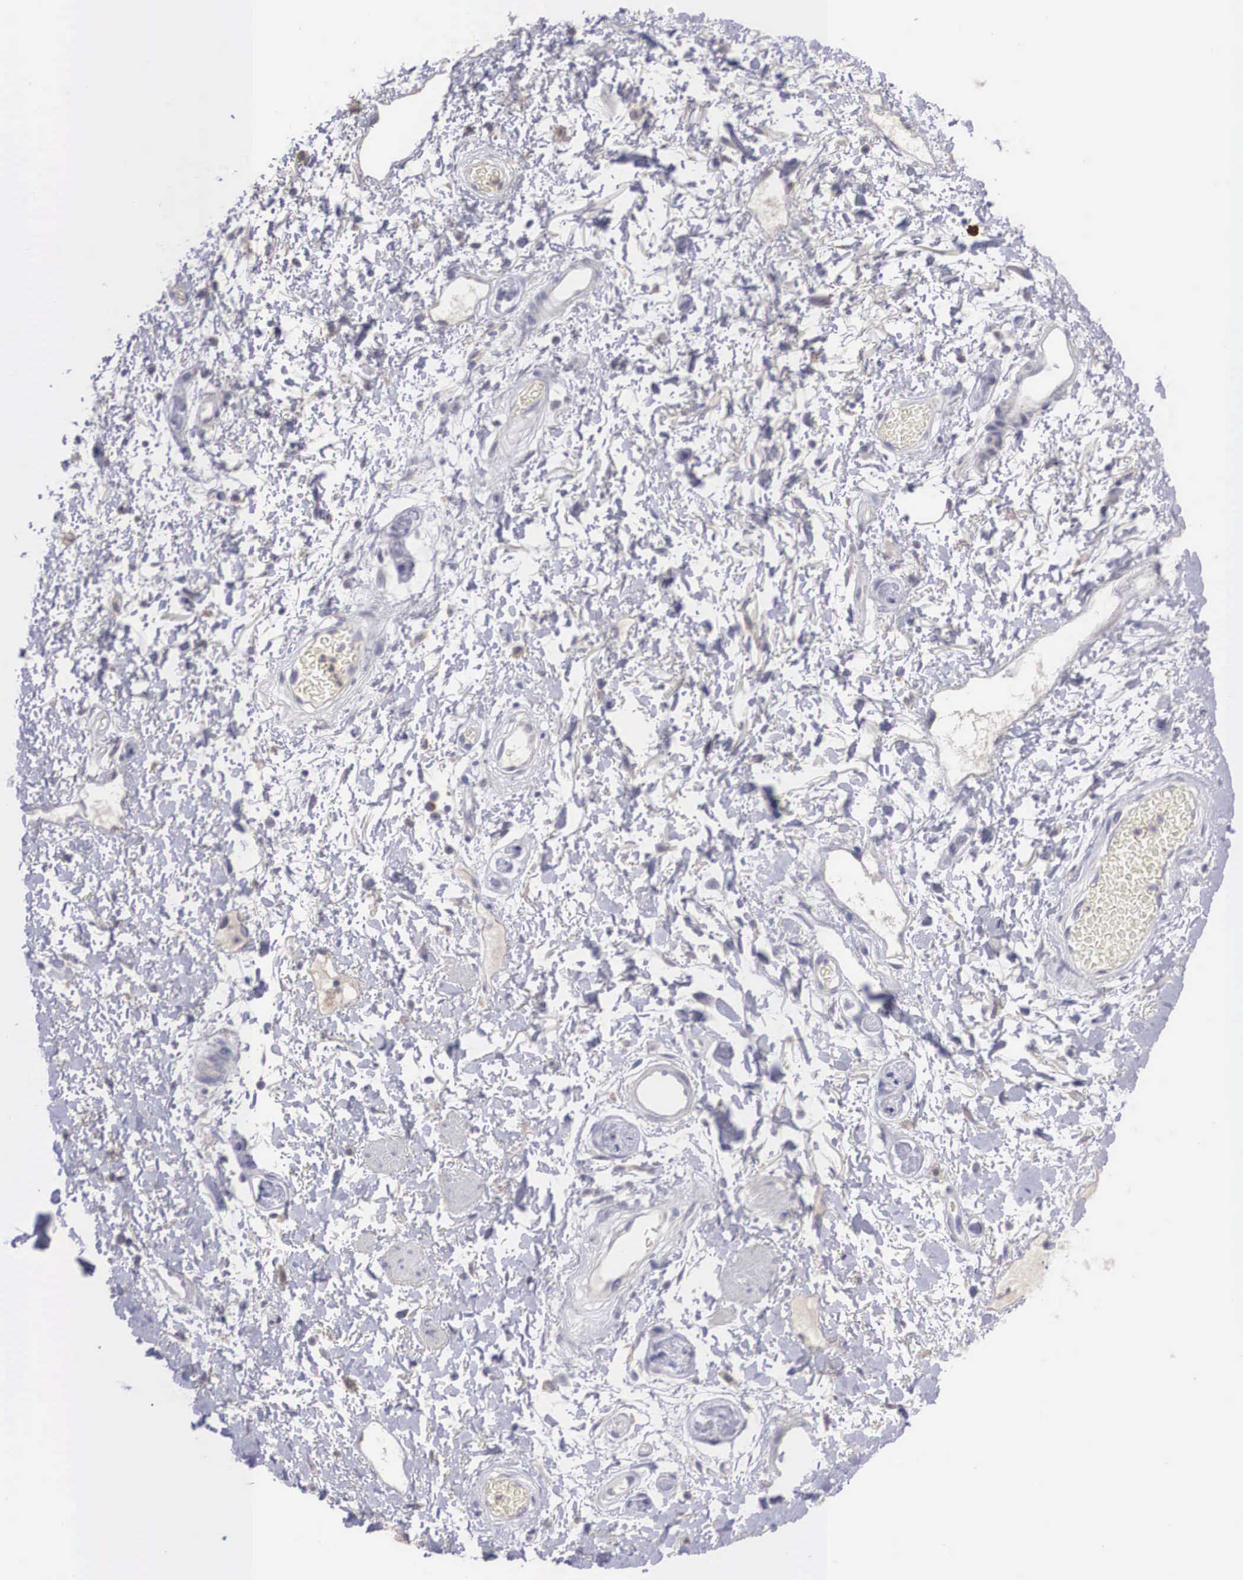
{"staining": {"intensity": "negative", "quantity": "none", "location": "none"}, "tissue": "skin", "cell_type": "Epidermal cells", "image_type": "normal", "snomed": [{"axis": "morphology", "description": "Normal tissue, NOS"}, {"axis": "topography", "description": "Anal"}, {"axis": "topography", "description": "Peripheral nerve tissue"}], "caption": "Epidermal cells are negative for brown protein staining in normal skin. (Stains: DAB (3,3'-diaminobenzidine) immunohistochemistry (IHC) with hematoxylin counter stain, Microscopy: brightfield microscopy at high magnification).", "gene": "REPS2", "patient": {"sex": "female", "age": 46}}